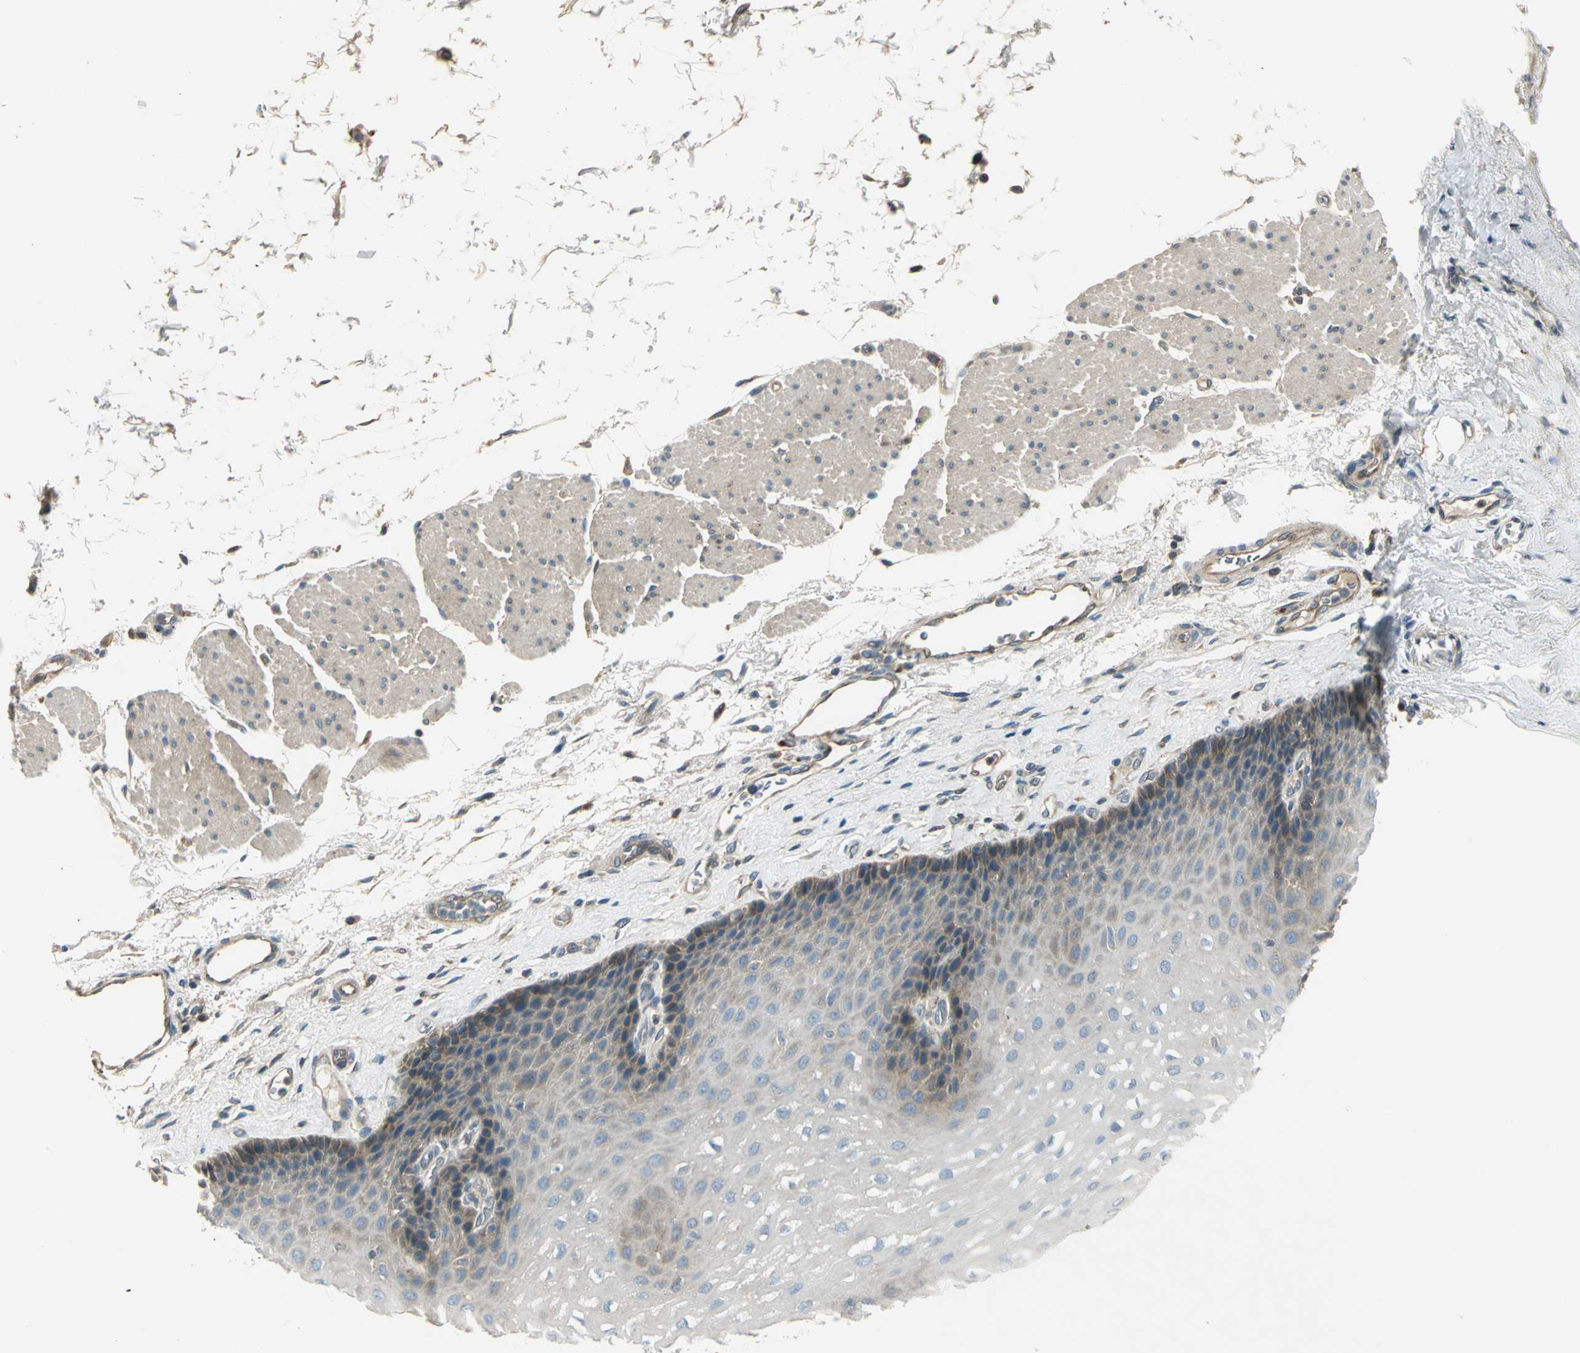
{"staining": {"intensity": "moderate", "quantity": "<25%", "location": "cytoplasmic/membranous"}, "tissue": "esophagus", "cell_type": "Squamous epithelial cells", "image_type": "normal", "snomed": [{"axis": "morphology", "description": "Normal tissue, NOS"}, {"axis": "topography", "description": "Esophagus"}], "caption": "Squamous epithelial cells demonstrate low levels of moderate cytoplasmic/membranous positivity in about <25% of cells in benign esophagus.", "gene": "PRKAA1", "patient": {"sex": "female", "age": 72}}